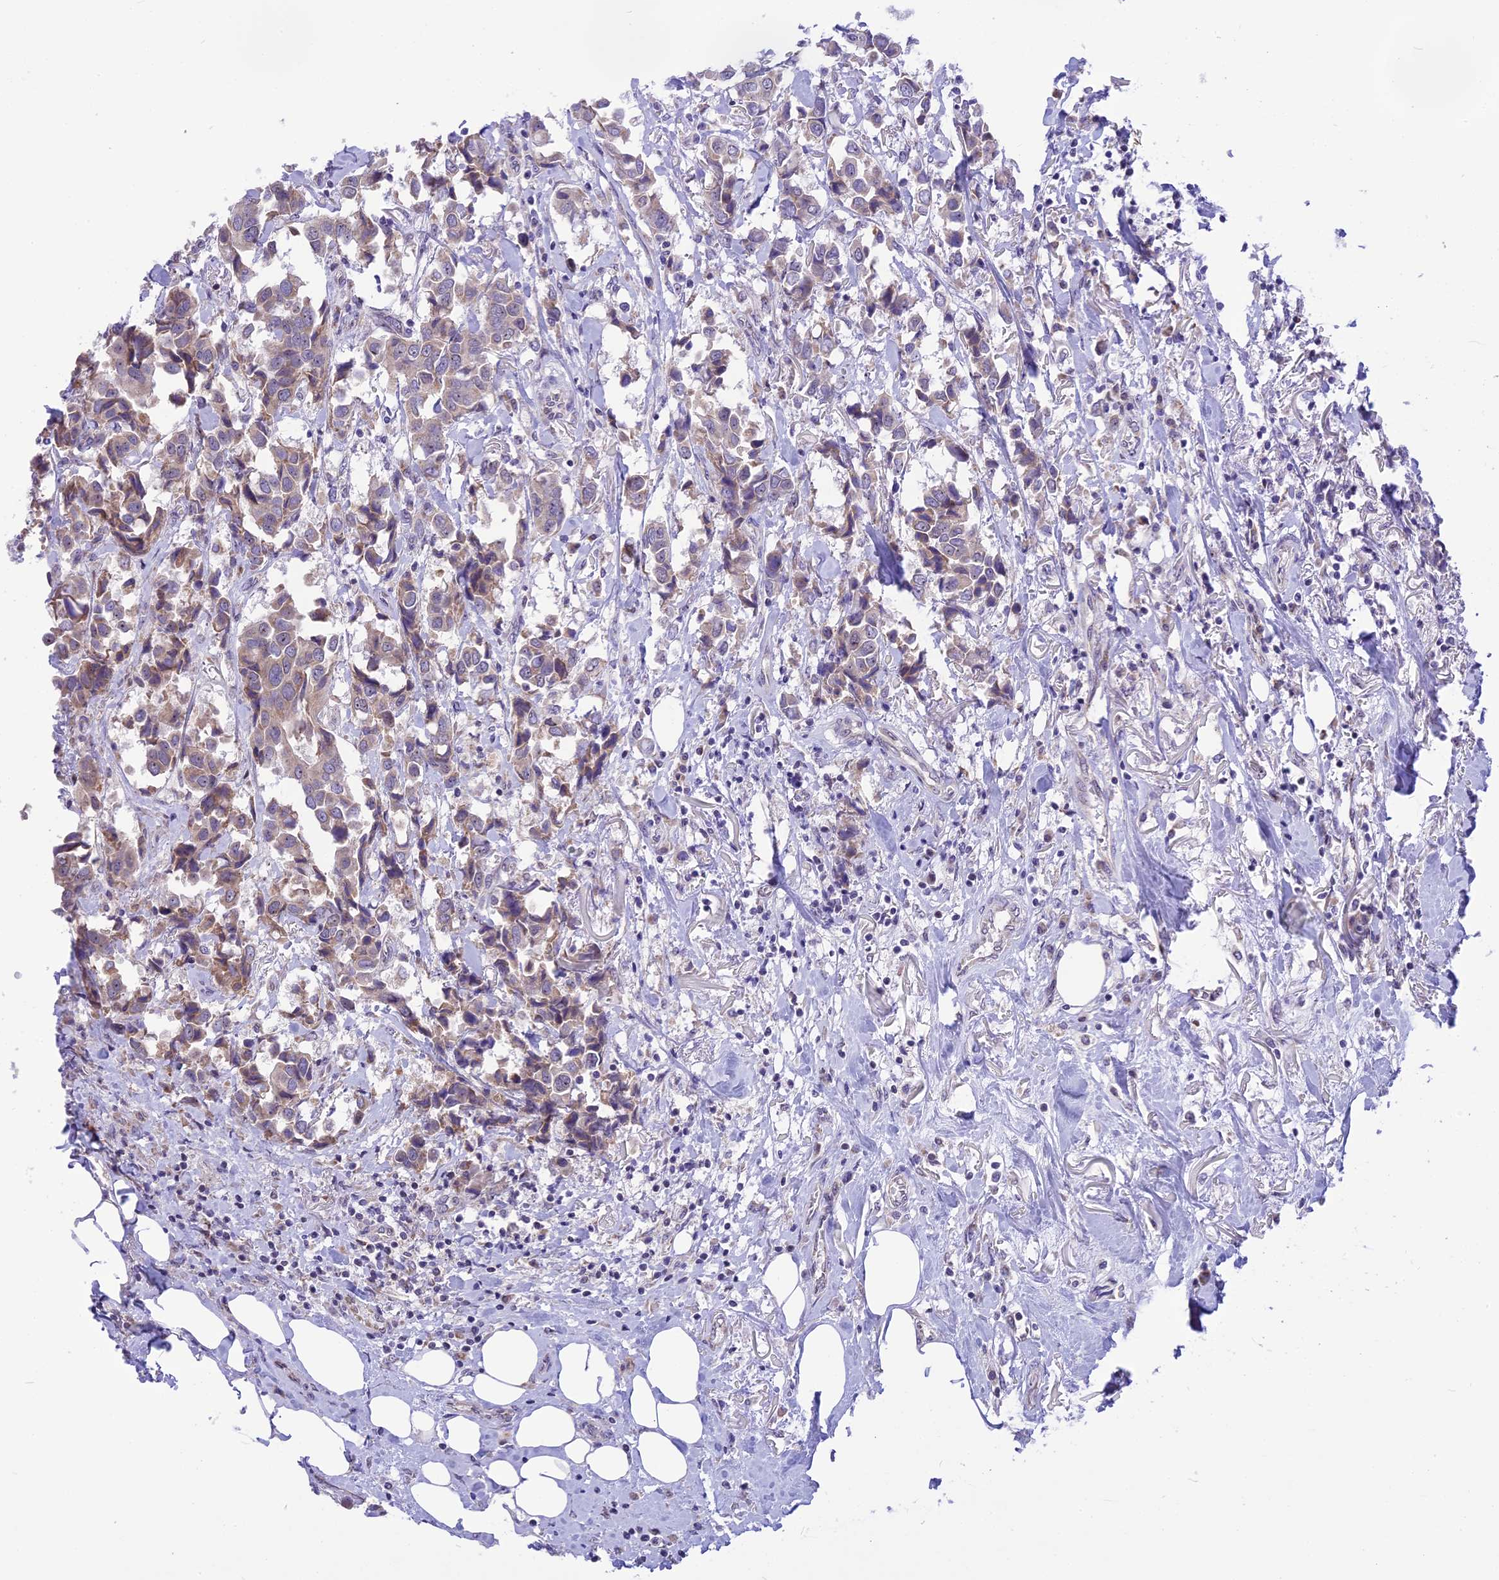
{"staining": {"intensity": "weak", "quantity": ">75%", "location": "cytoplasmic/membranous"}, "tissue": "breast cancer", "cell_type": "Tumor cells", "image_type": "cancer", "snomed": [{"axis": "morphology", "description": "Duct carcinoma"}, {"axis": "topography", "description": "Breast"}], "caption": "IHC micrograph of neoplastic tissue: breast cancer (infiltrating ductal carcinoma) stained using IHC displays low levels of weak protein expression localized specifically in the cytoplasmic/membranous of tumor cells, appearing as a cytoplasmic/membranous brown color.", "gene": "CMSS1", "patient": {"sex": "female", "age": 80}}